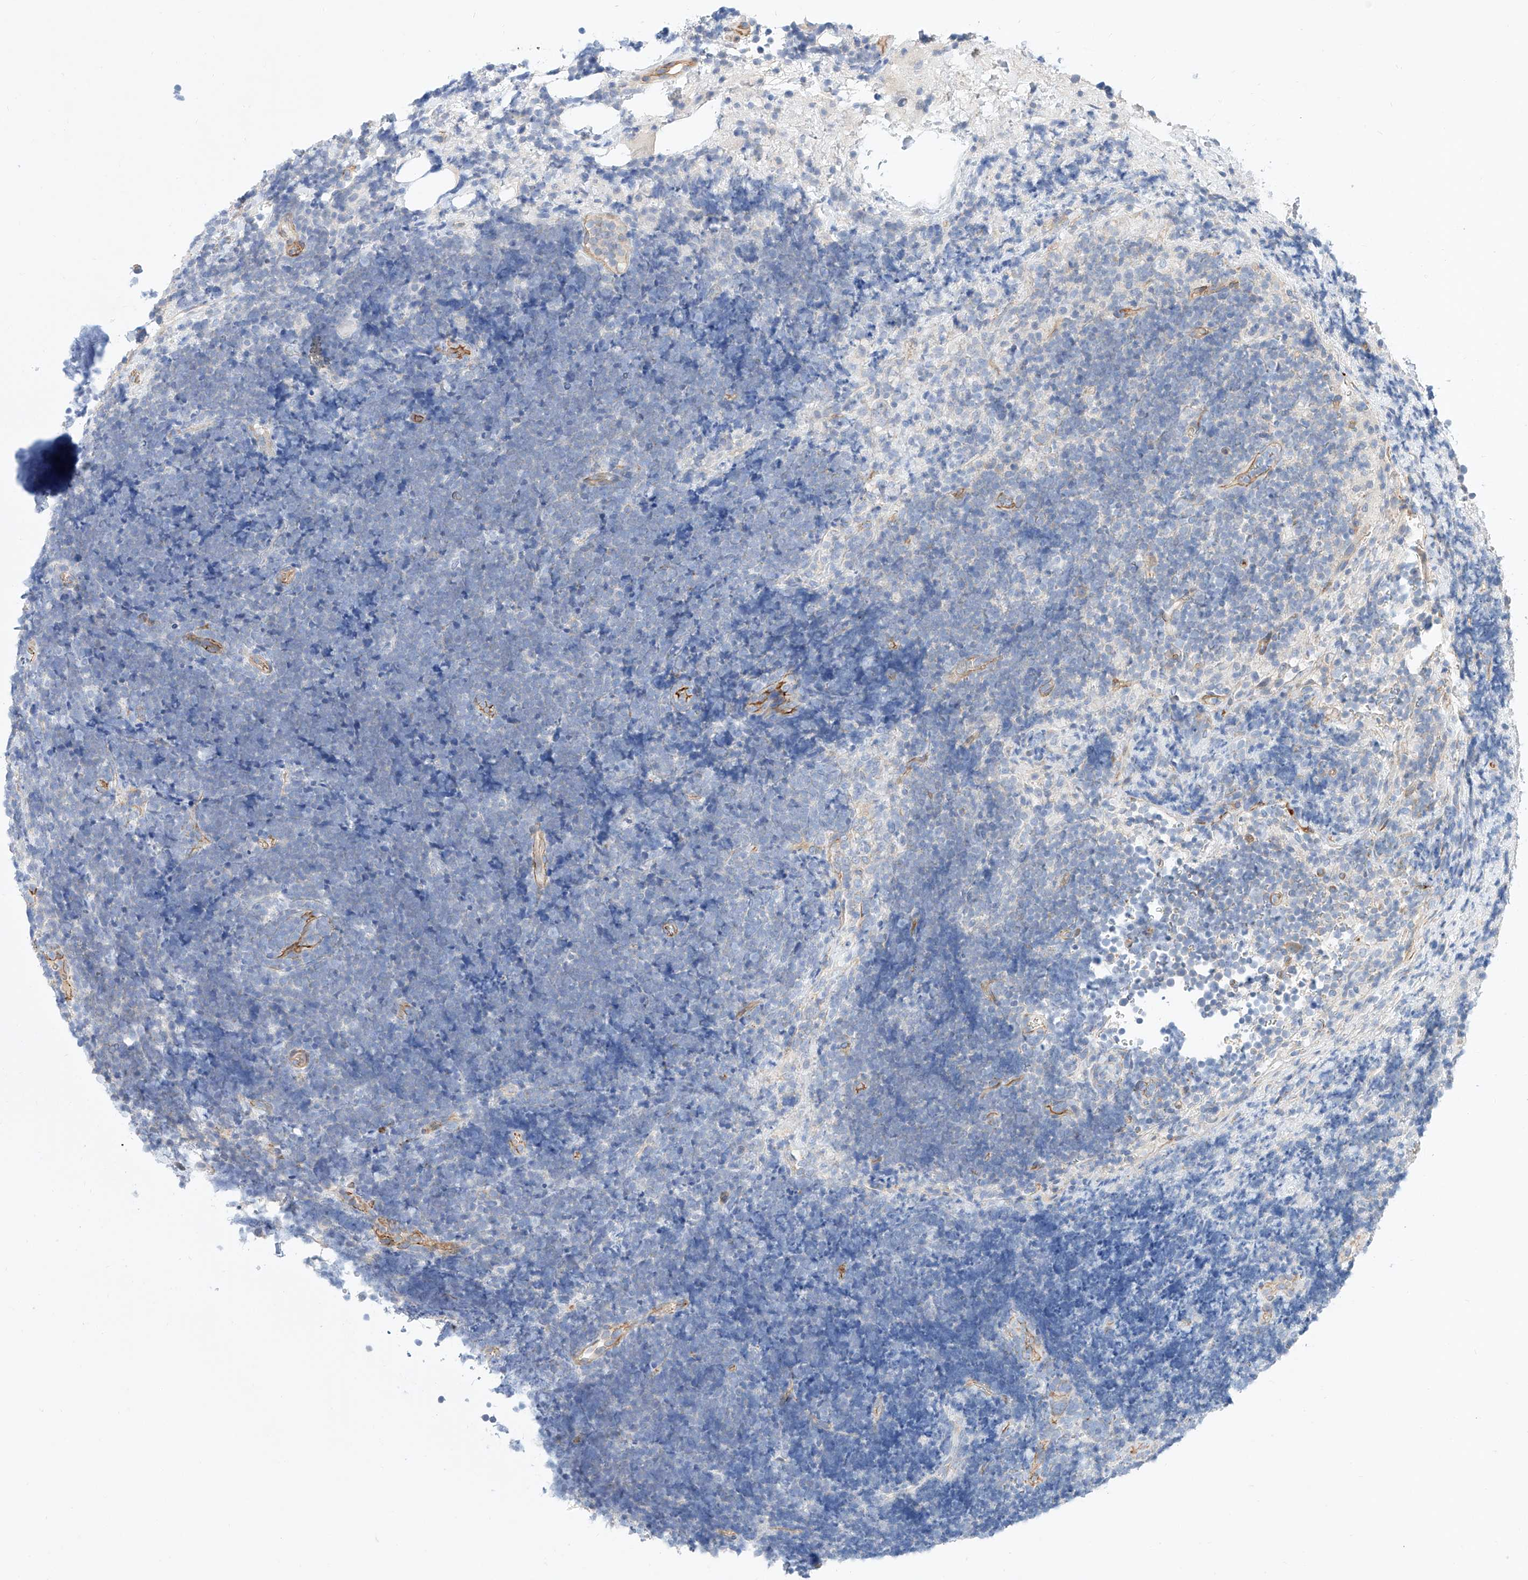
{"staining": {"intensity": "negative", "quantity": "none", "location": "none"}, "tissue": "lymphoma", "cell_type": "Tumor cells", "image_type": "cancer", "snomed": [{"axis": "morphology", "description": "Malignant lymphoma, non-Hodgkin's type, High grade"}, {"axis": "topography", "description": "Lymph node"}], "caption": "DAB (3,3'-diaminobenzidine) immunohistochemical staining of lymphoma reveals no significant staining in tumor cells. (DAB (3,3'-diaminobenzidine) immunohistochemistry (IHC), high magnification).", "gene": "SBSPON", "patient": {"sex": "male", "age": 13}}